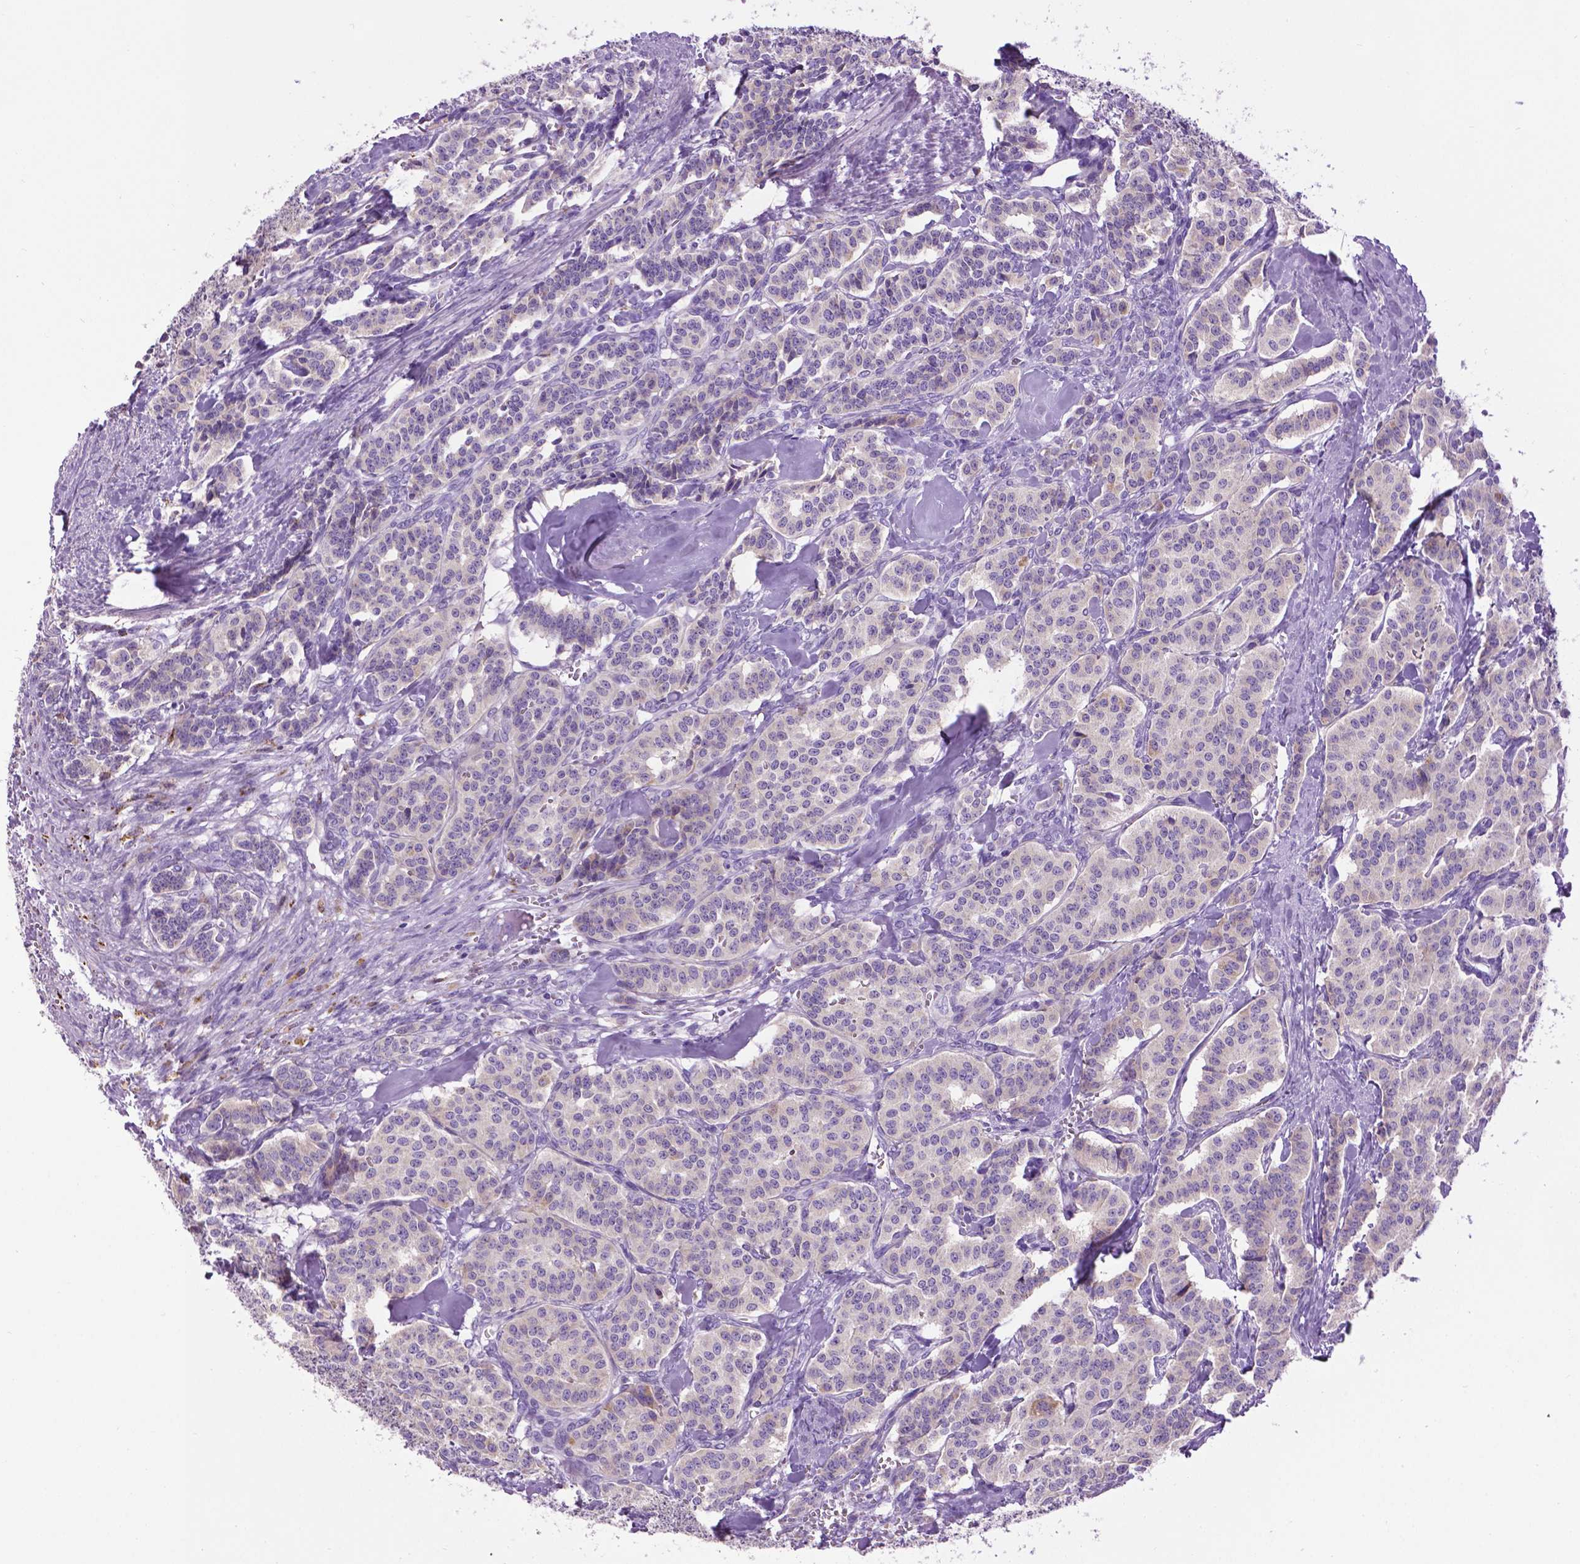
{"staining": {"intensity": "negative", "quantity": "none", "location": "none"}, "tissue": "carcinoid", "cell_type": "Tumor cells", "image_type": "cancer", "snomed": [{"axis": "morphology", "description": "Normal tissue, NOS"}, {"axis": "morphology", "description": "Carcinoid, malignant, NOS"}, {"axis": "topography", "description": "Lung"}], "caption": "Human carcinoid (malignant) stained for a protein using immunohistochemistry displays no positivity in tumor cells.", "gene": "TMEM132E", "patient": {"sex": "female", "age": 46}}